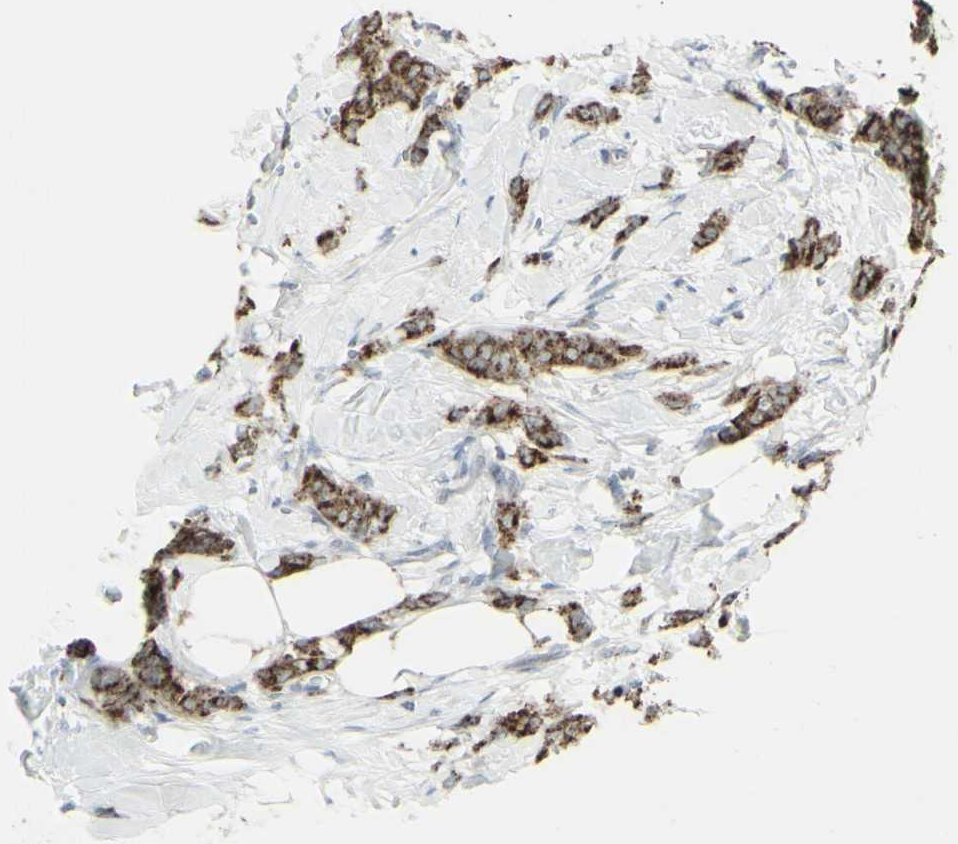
{"staining": {"intensity": "strong", "quantity": ">75%", "location": "cytoplasmic/membranous"}, "tissue": "breast cancer", "cell_type": "Tumor cells", "image_type": "cancer", "snomed": [{"axis": "morphology", "description": "Lobular carcinoma, in situ"}, {"axis": "morphology", "description": "Lobular carcinoma"}, {"axis": "topography", "description": "Breast"}], "caption": "There is high levels of strong cytoplasmic/membranous expression in tumor cells of breast cancer, as demonstrated by immunohistochemical staining (brown color).", "gene": "GALNT6", "patient": {"sex": "female", "age": 41}}